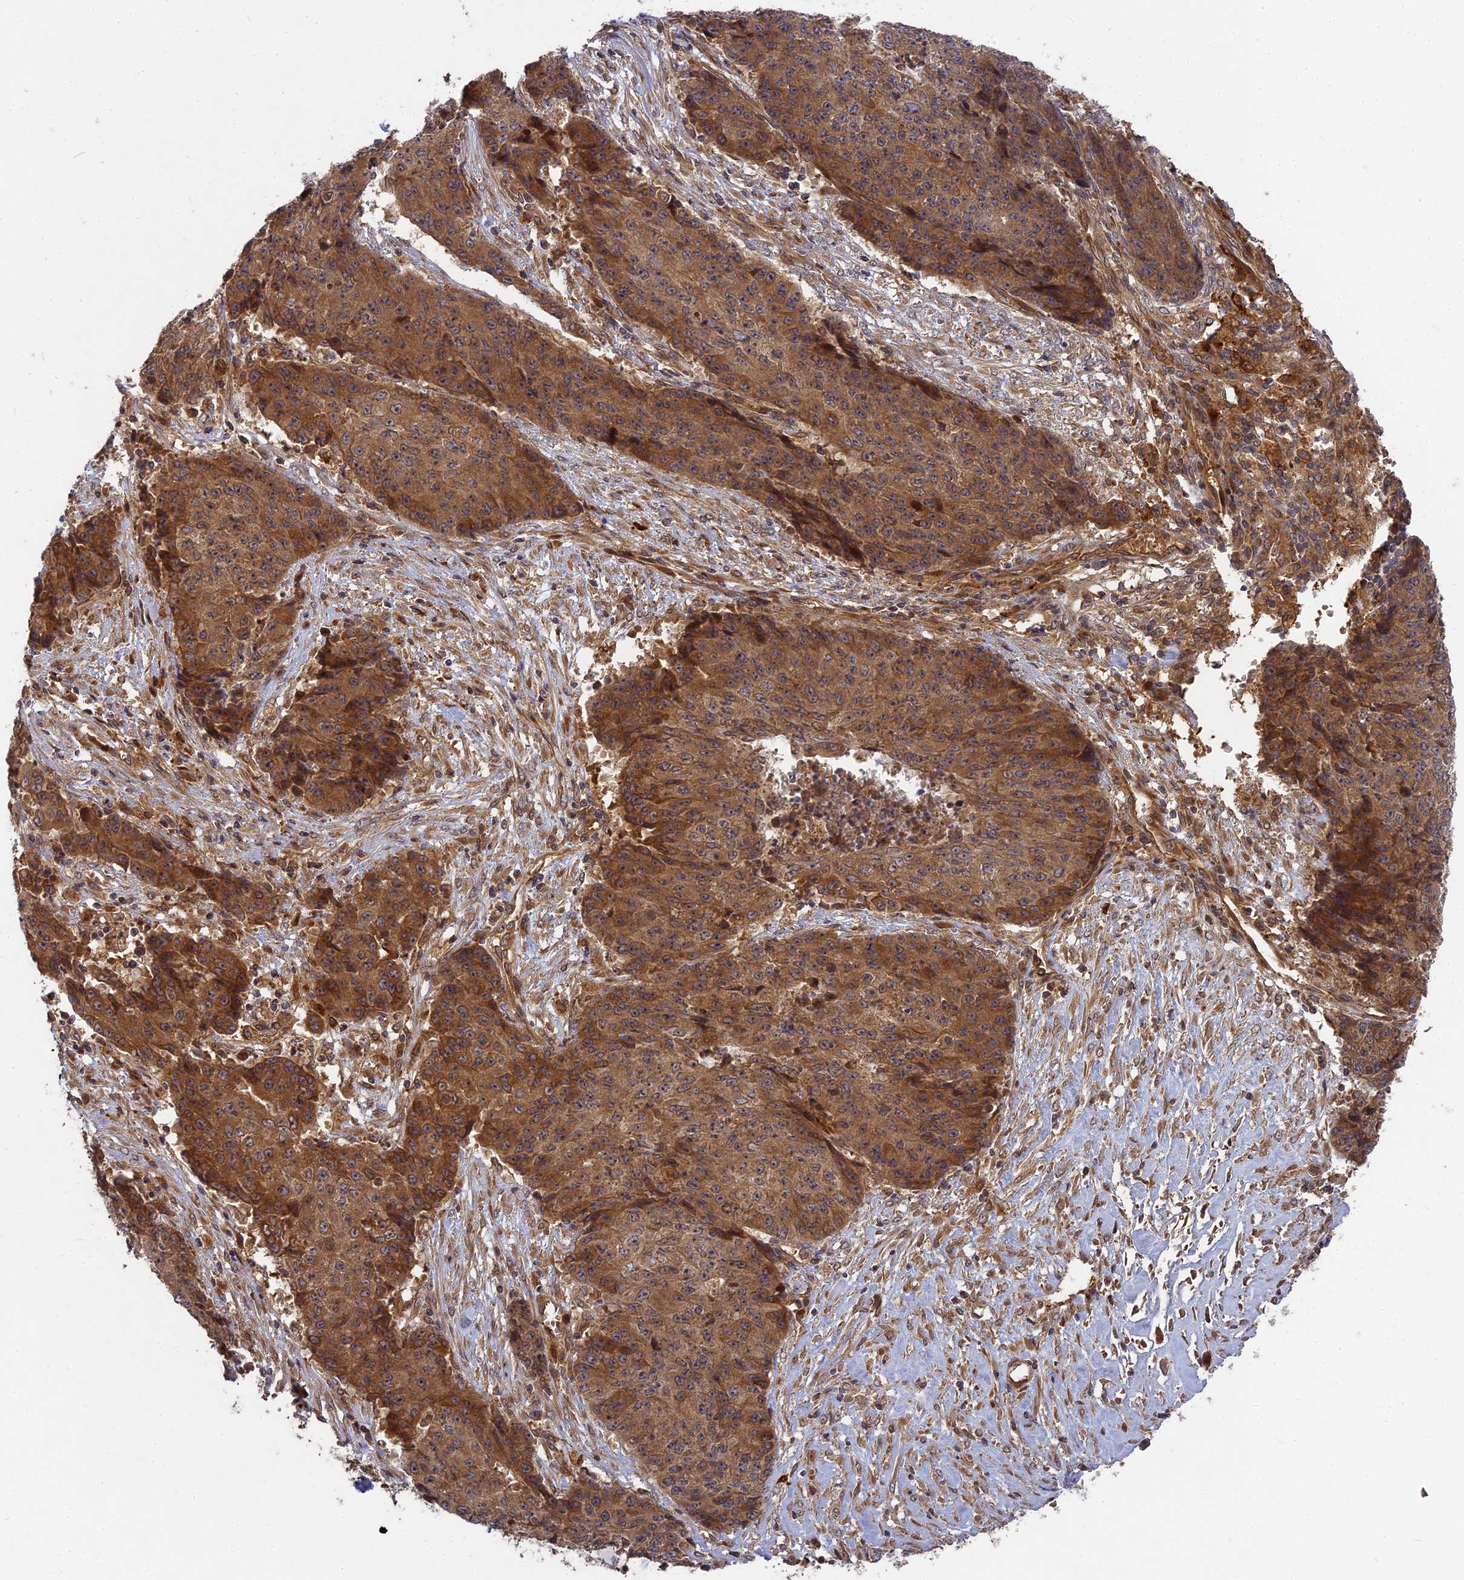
{"staining": {"intensity": "moderate", "quantity": ">75%", "location": "cytoplasmic/membranous"}, "tissue": "ovarian cancer", "cell_type": "Tumor cells", "image_type": "cancer", "snomed": [{"axis": "morphology", "description": "Carcinoma, endometroid"}, {"axis": "topography", "description": "Ovary"}], "caption": "Human ovarian cancer stained for a protein (brown) exhibits moderate cytoplasmic/membranous positive staining in about >75% of tumor cells.", "gene": "TMUB2", "patient": {"sex": "female", "age": 42}}